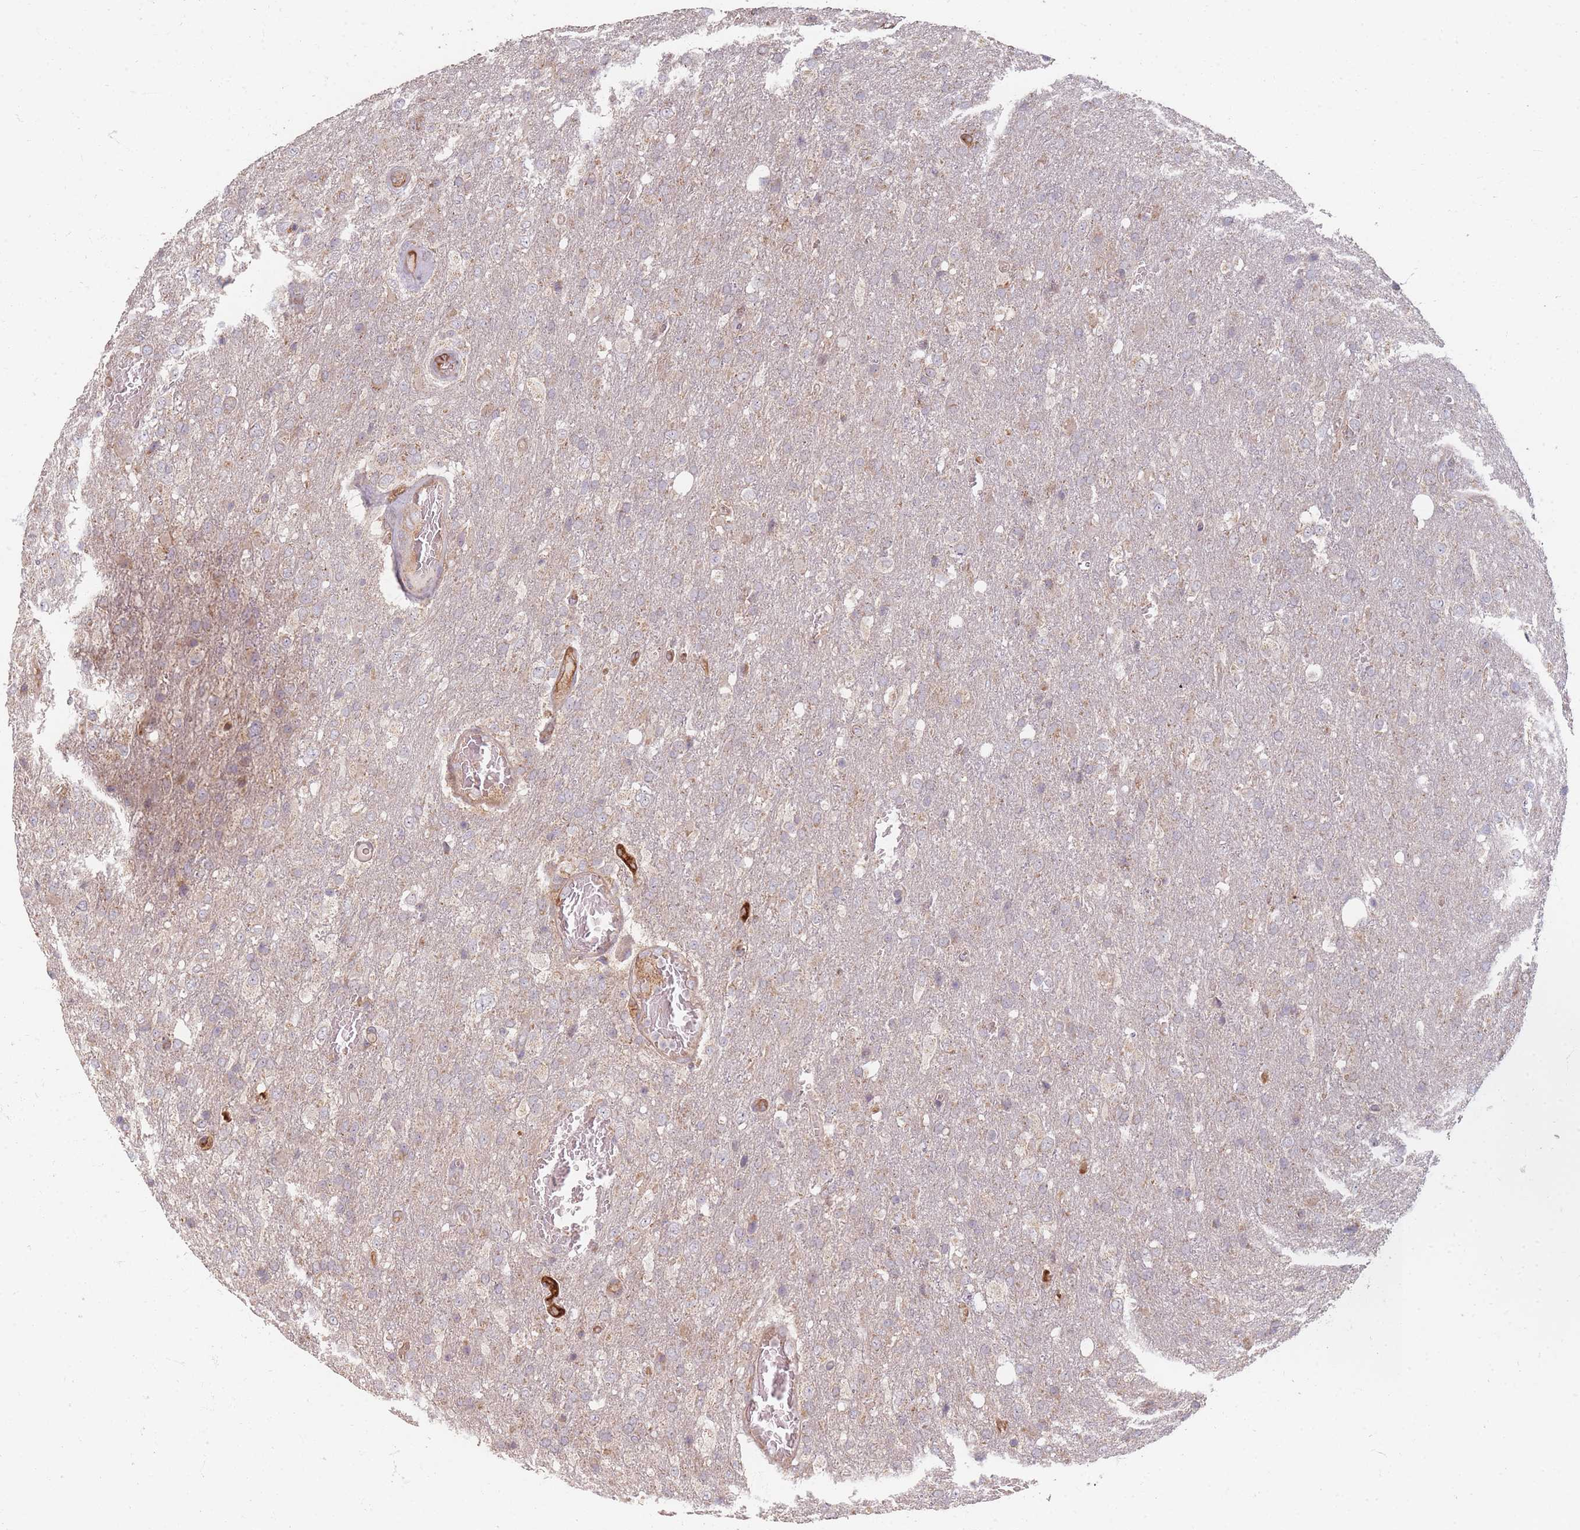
{"staining": {"intensity": "negative", "quantity": "none", "location": "none"}, "tissue": "glioma", "cell_type": "Tumor cells", "image_type": "cancer", "snomed": [{"axis": "morphology", "description": "Glioma, malignant, High grade"}, {"axis": "topography", "description": "Brain"}], "caption": "Tumor cells are negative for brown protein staining in high-grade glioma (malignant).", "gene": "MRPS6", "patient": {"sex": "female", "age": 74}}